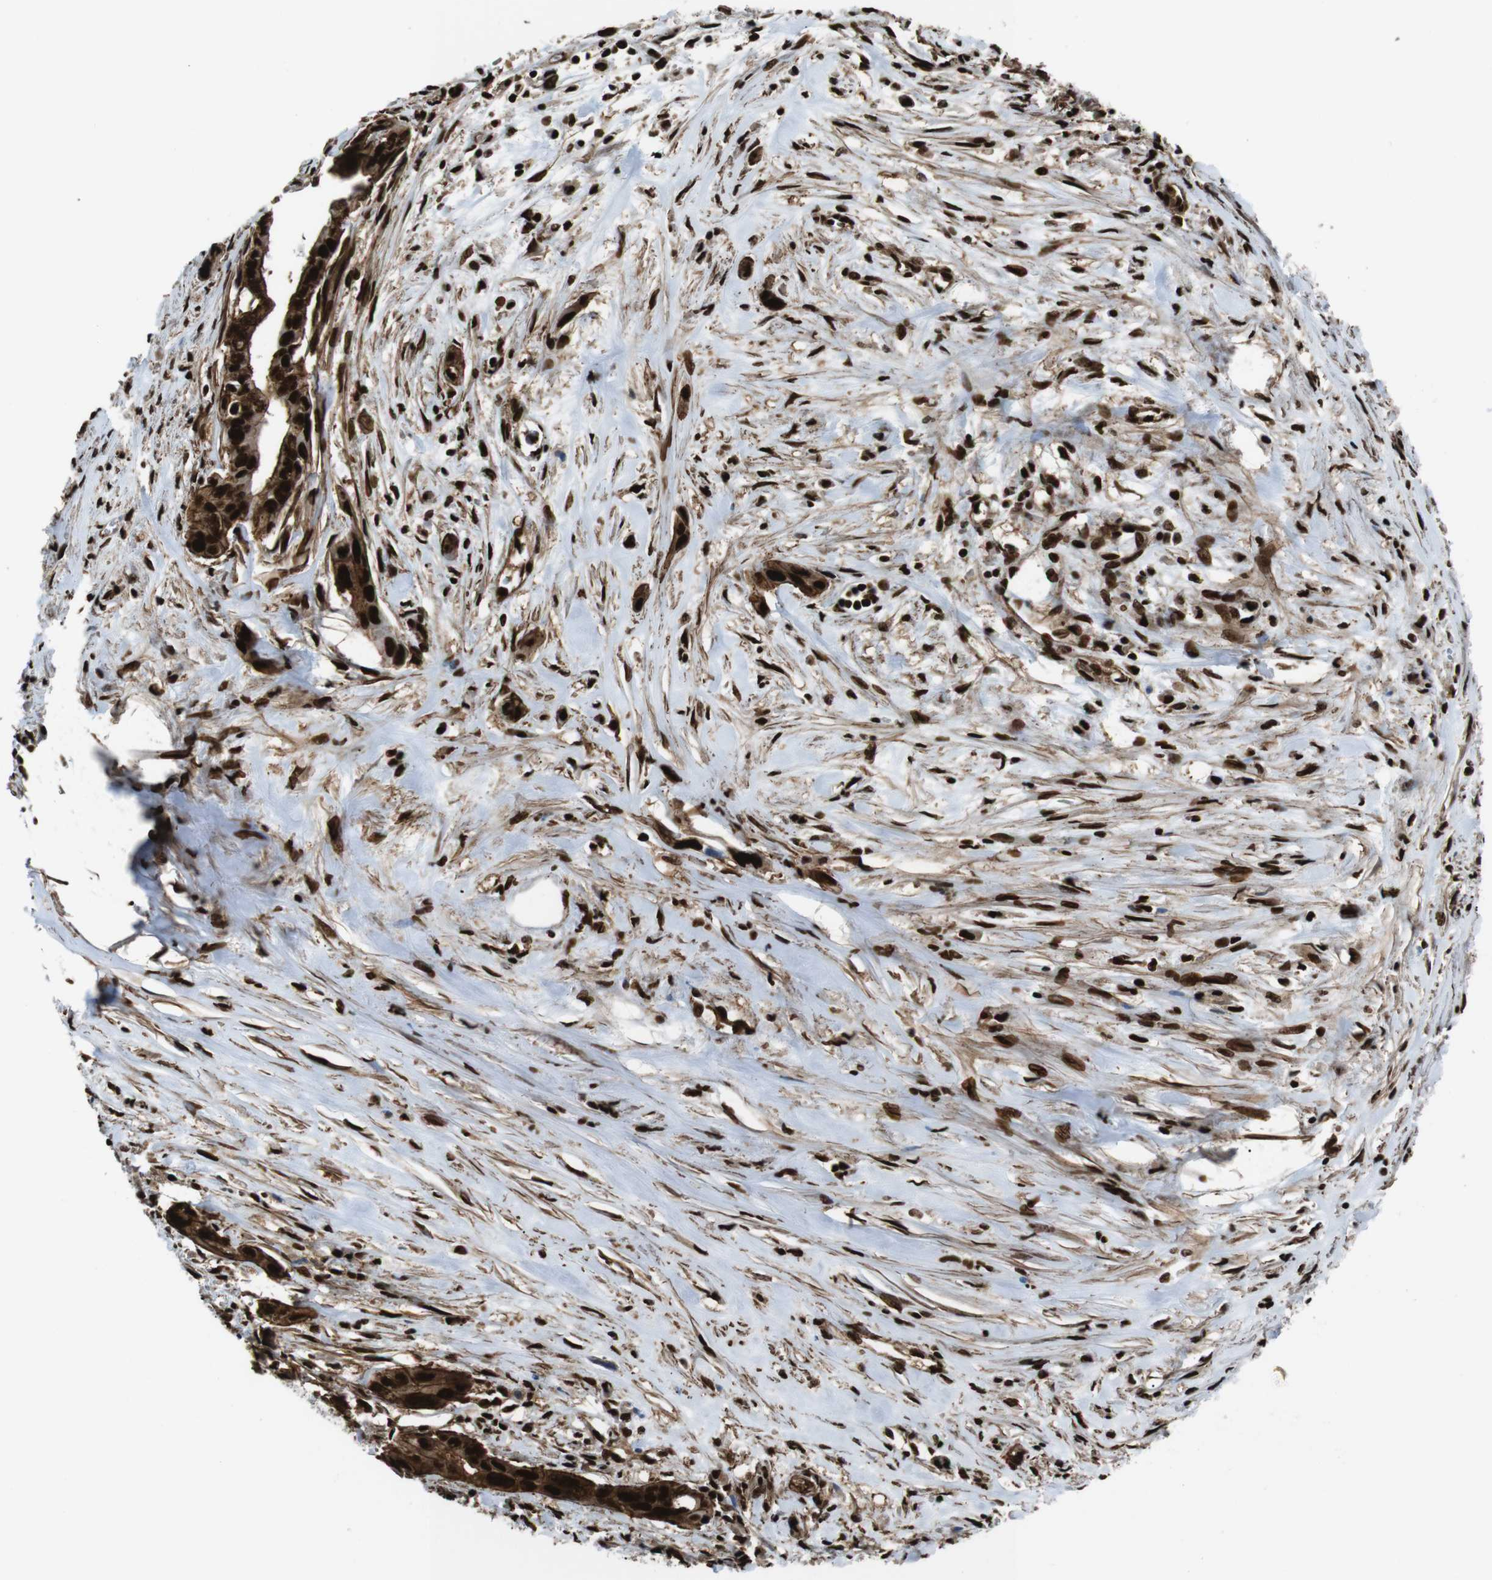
{"staining": {"intensity": "strong", "quantity": ">75%", "location": "cytoplasmic/membranous,nuclear"}, "tissue": "pancreatic cancer", "cell_type": "Tumor cells", "image_type": "cancer", "snomed": [{"axis": "morphology", "description": "Adenocarcinoma, NOS"}, {"axis": "topography", "description": "Pancreas"}], "caption": "This micrograph displays immunohistochemistry staining of human pancreatic adenocarcinoma, with high strong cytoplasmic/membranous and nuclear expression in about >75% of tumor cells.", "gene": "HNRNPU", "patient": {"sex": "male", "age": 73}}